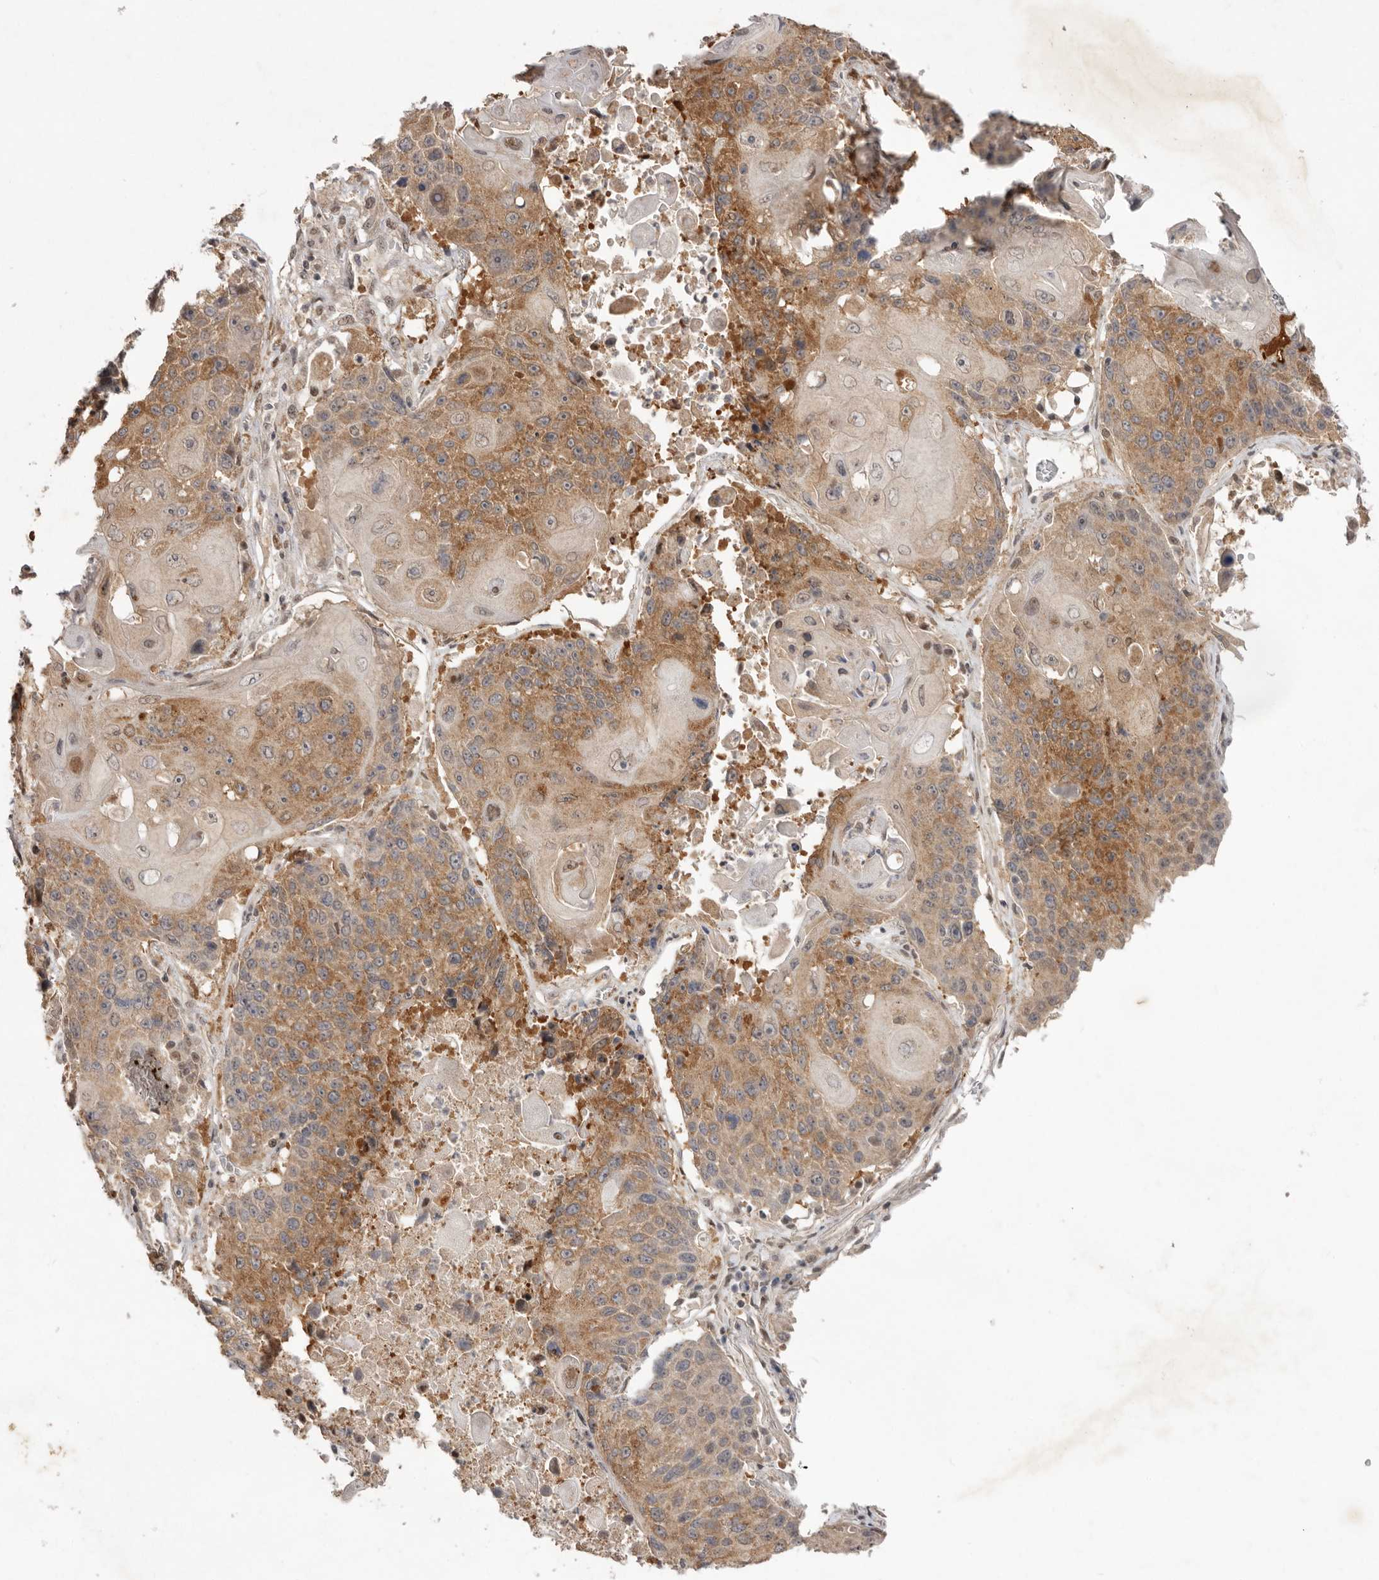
{"staining": {"intensity": "moderate", "quantity": ">75%", "location": "cytoplasmic/membranous"}, "tissue": "lung cancer", "cell_type": "Tumor cells", "image_type": "cancer", "snomed": [{"axis": "morphology", "description": "Squamous cell carcinoma, NOS"}, {"axis": "topography", "description": "Lung"}], "caption": "A high-resolution photomicrograph shows immunohistochemistry staining of squamous cell carcinoma (lung), which reveals moderate cytoplasmic/membranous staining in approximately >75% of tumor cells.", "gene": "TADA1", "patient": {"sex": "male", "age": 61}}